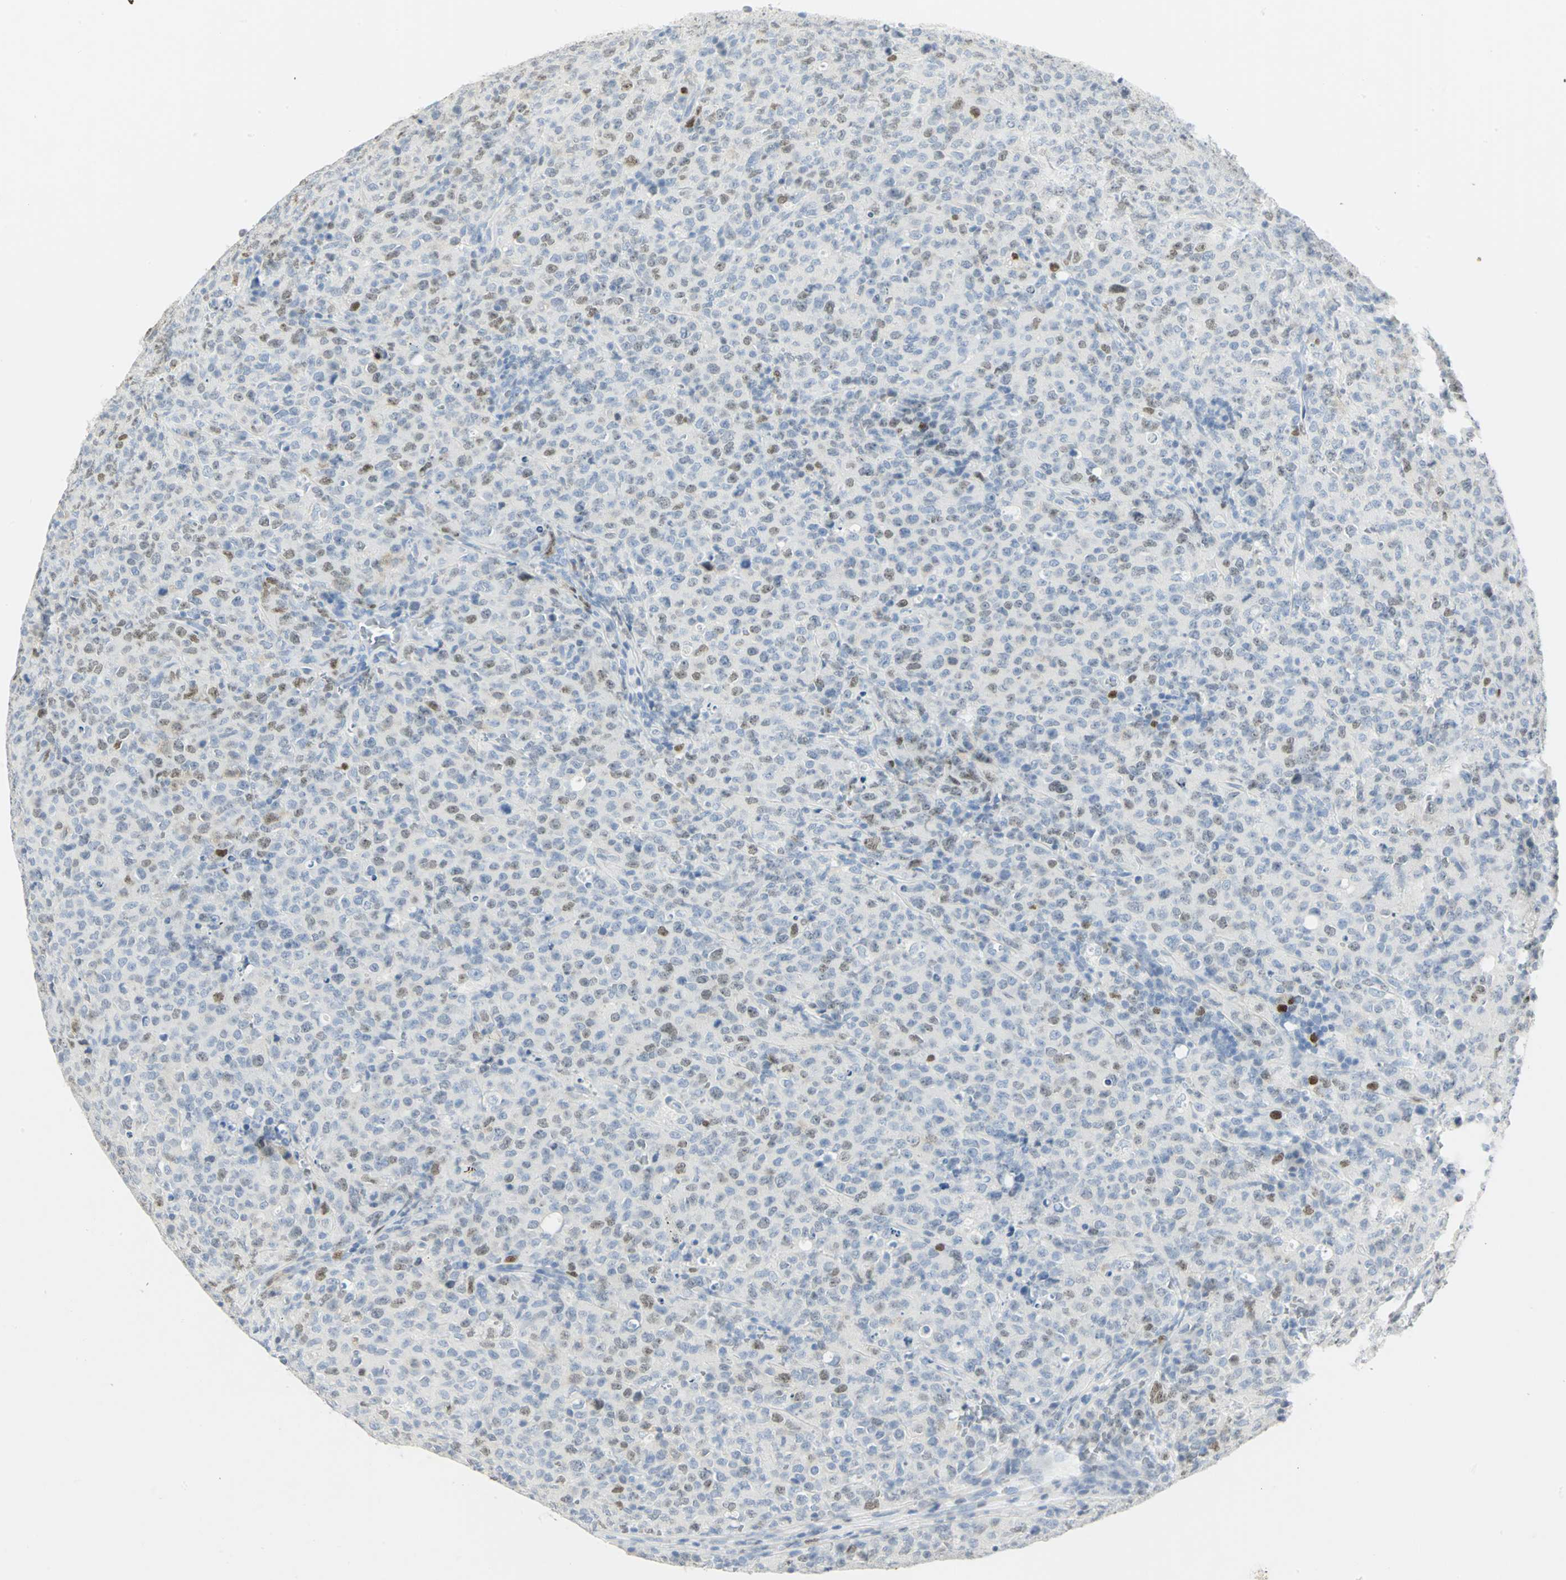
{"staining": {"intensity": "moderate", "quantity": "25%-75%", "location": "nuclear"}, "tissue": "lymphoma", "cell_type": "Tumor cells", "image_type": "cancer", "snomed": [{"axis": "morphology", "description": "Malignant lymphoma, non-Hodgkin's type, High grade"}, {"axis": "topography", "description": "Tonsil"}], "caption": "A high-resolution image shows IHC staining of high-grade malignant lymphoma, non-Hodgkin's type, which displays moderate nuclear positivity in about 25%-75% of tumor cells.", "gene": "HELLS", "patient": {"sex": "female", "age": 36}}